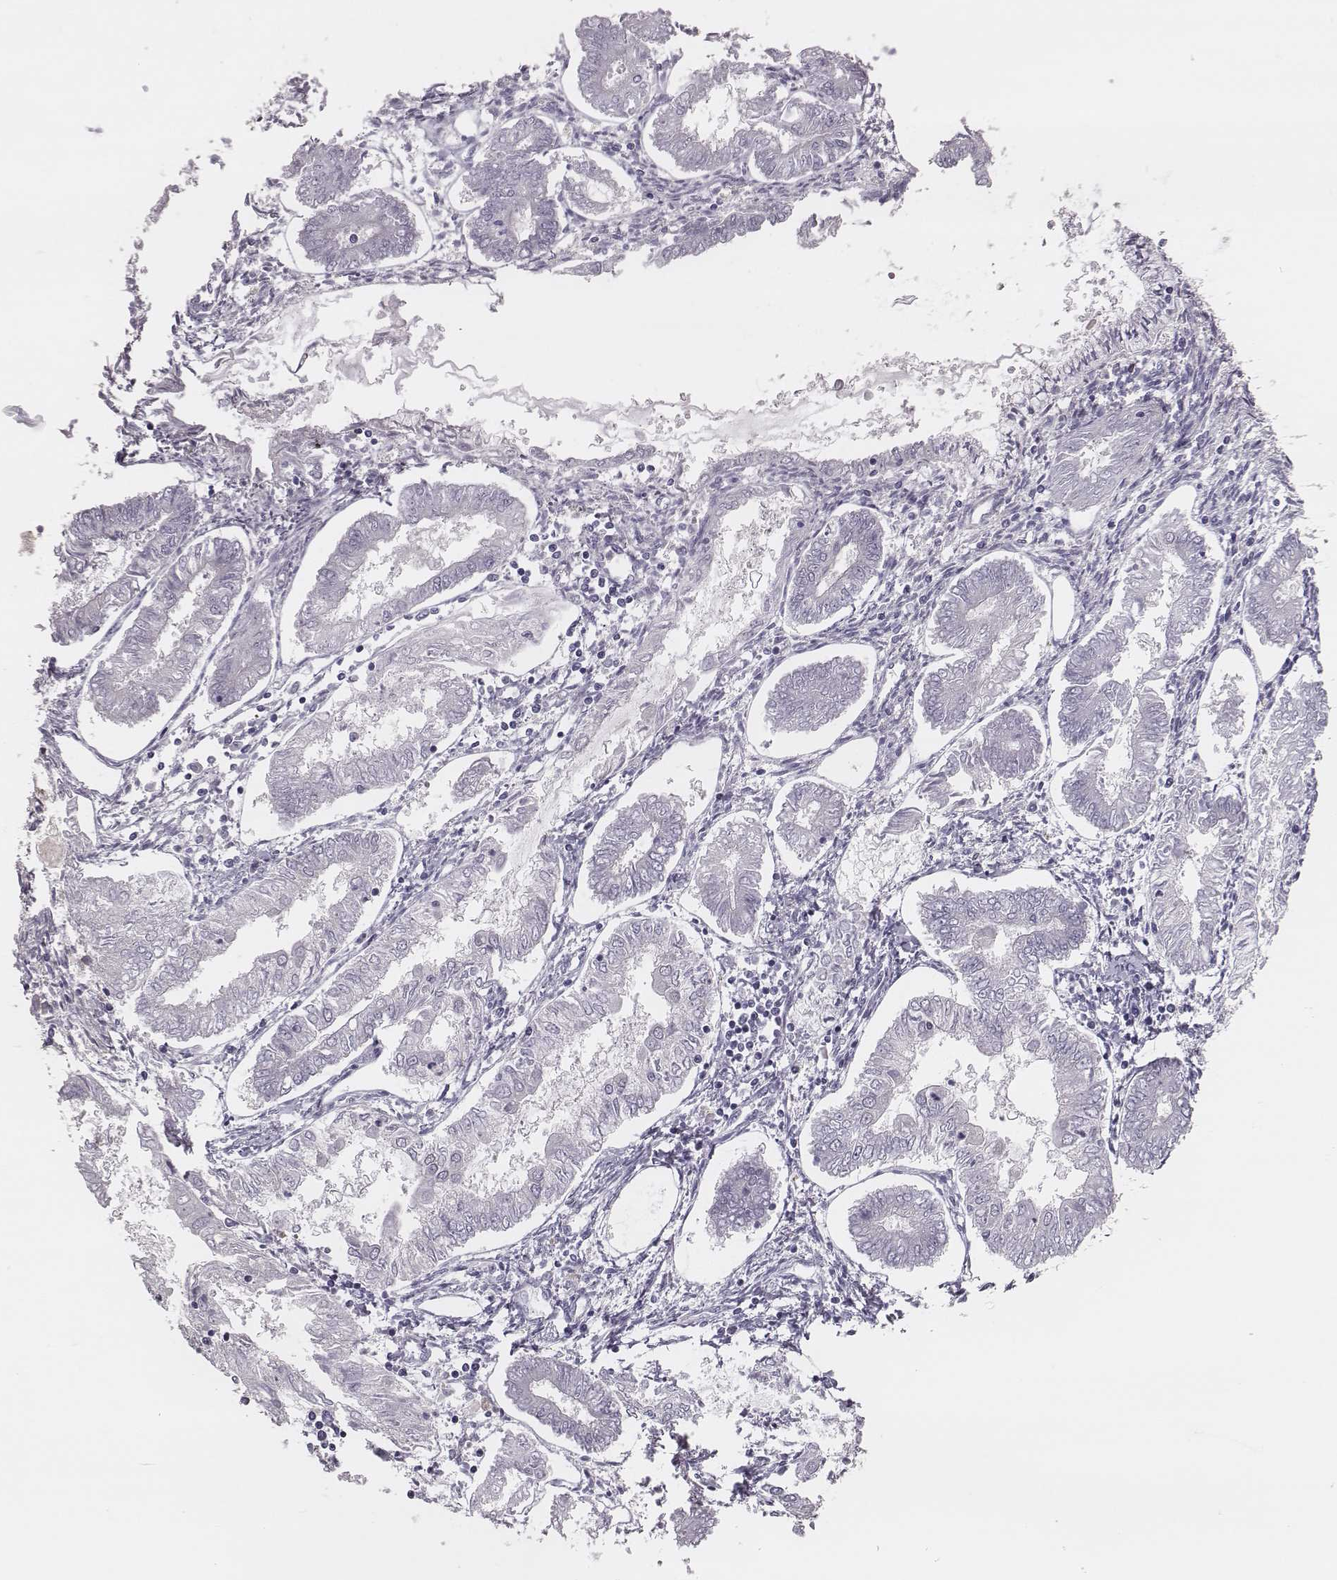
{"staining": {"intensity": "negative", "quantity": "none", "location": "none"}, "tissue": "endometrial cancer", "cell_type": "Tumor cells", "image_type": "cancer", "snomed": [{"axis": "morphology", "description": "Adenocarcinoma, NOS"}, {"axis": "topography", "description": "Endometrium"}], "caption": "Tumor cells are negative for protein expression in human endometrial cancer.", "gene": "ADGRF4", "patient": {"sex": "female", "age": 68}}